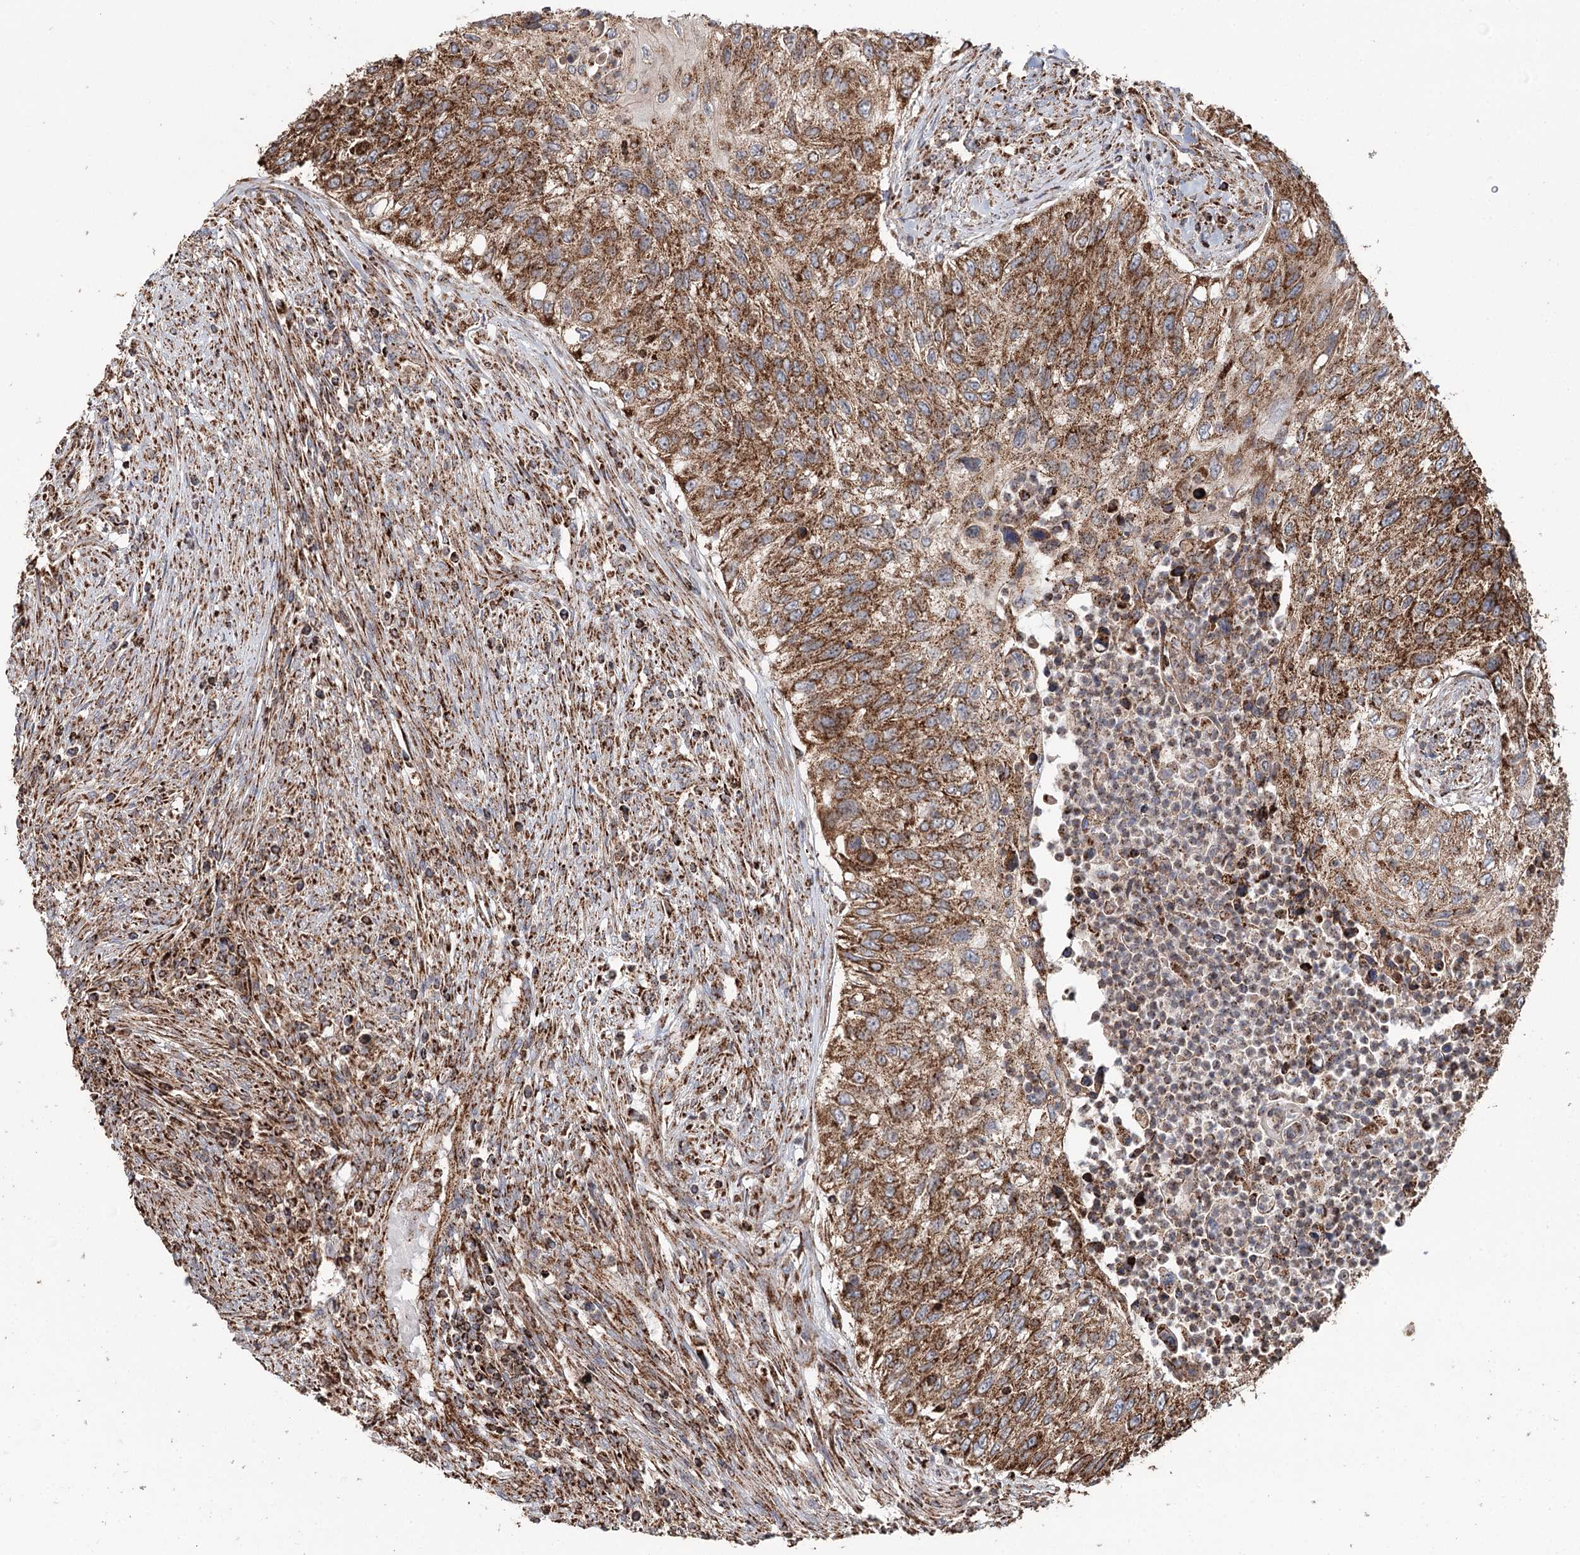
{"staining": {"intensity": "strong", "quantity": ">75%", "location": "cytoplasmic/membranous"}, "tissue": "urothelial cancer", "cell_type": "Tumor cells", "image_type": "cancer", "snomed": [{"axis": "morphology", "description": "Urothelial carcinoma, High grade"}, {"axis": "topography", "description": "Urinary bladder"}], "caption": "Protein analysis of urothelial cancer tissue reveals strong cytoplasmic/membranous expression in about >75% of tumor cells. (DAB (3,3'-diaminobenzidine) = brown stain, brightfield microscopy at high magnification).", "gene": "APH1A", "patient": {"sex": "female", "age": 60}}